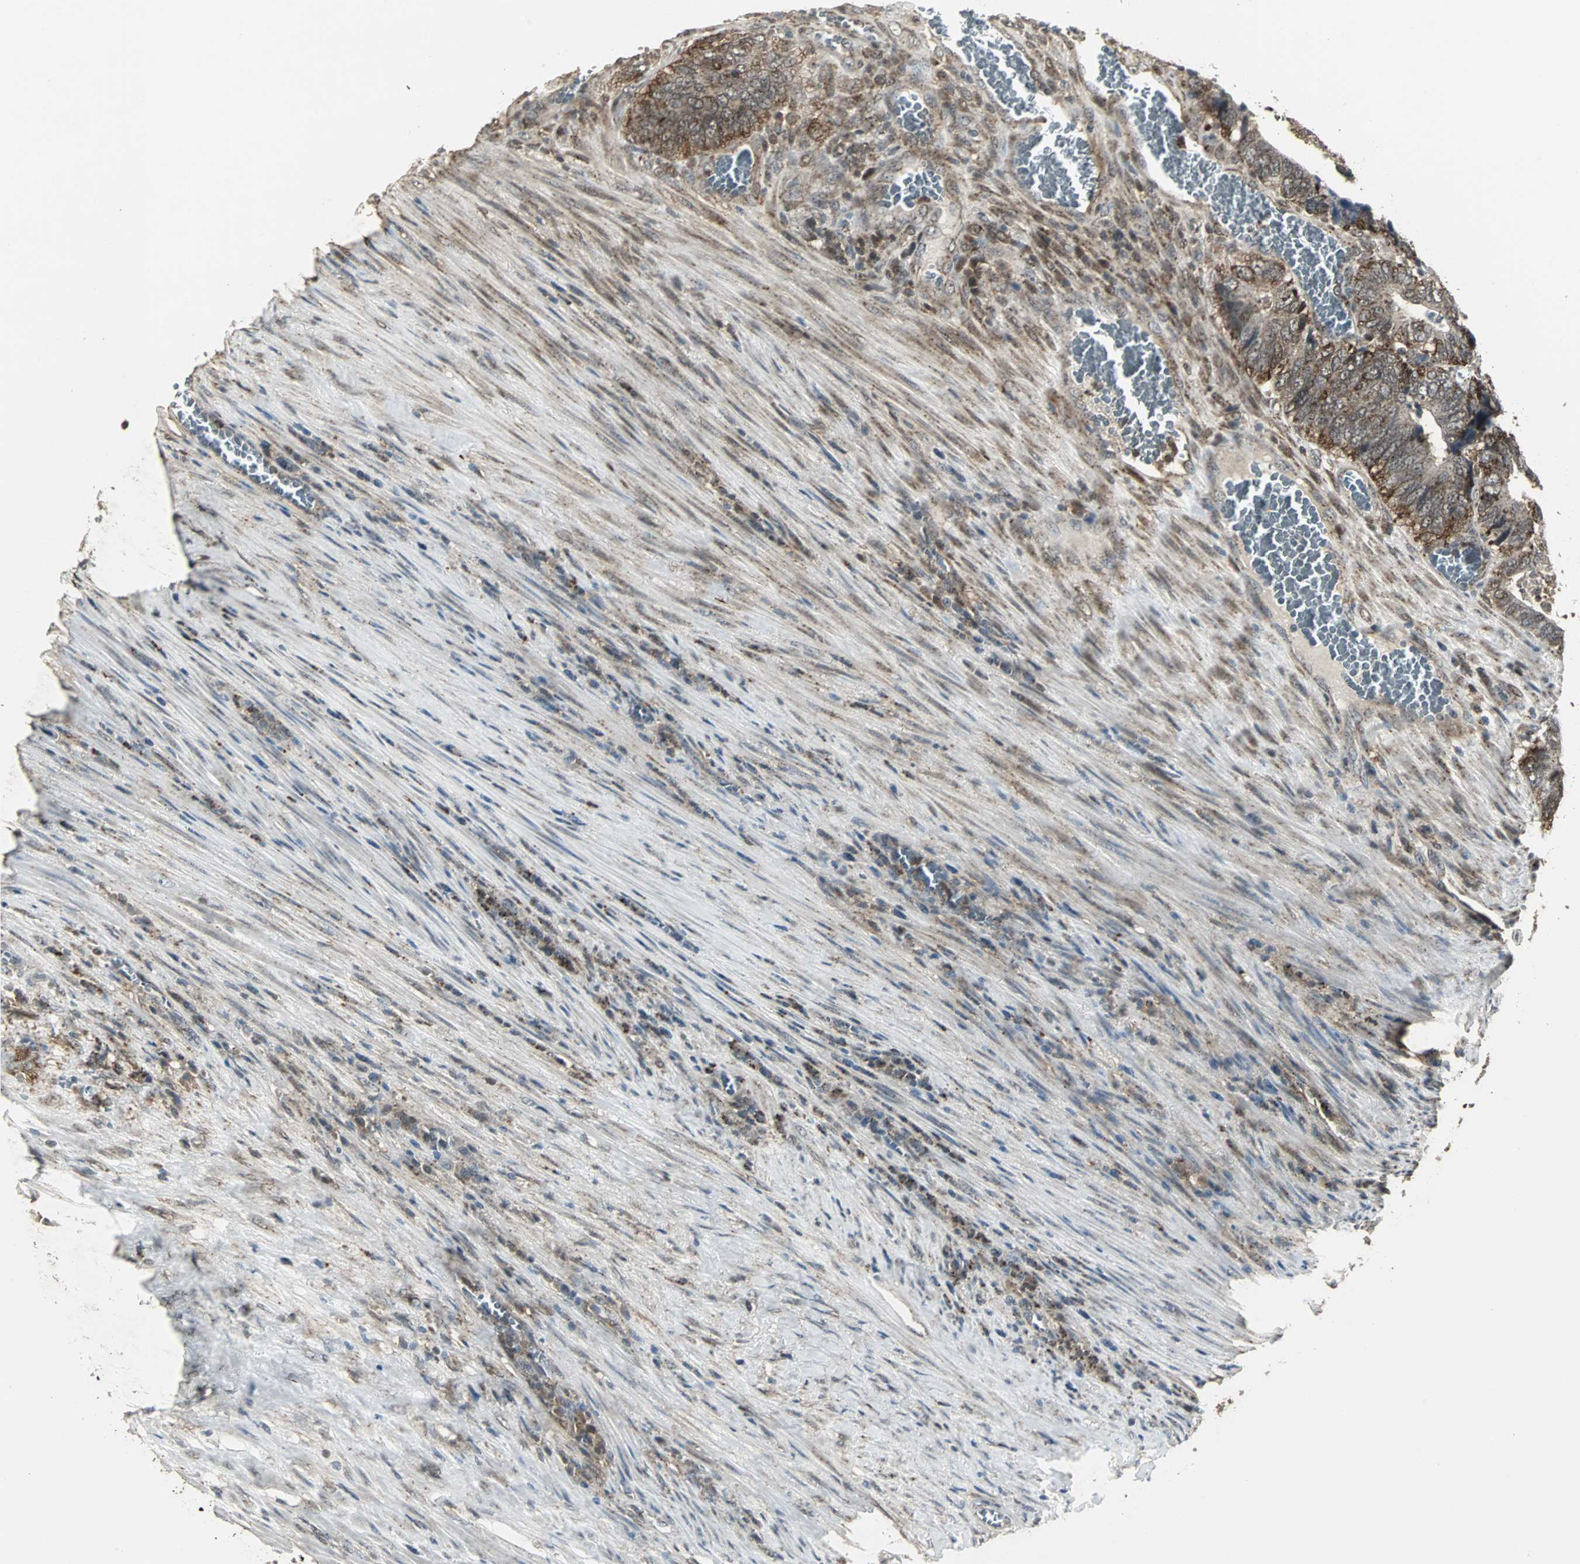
{"staining": {"intensity": "strong", "quantity": ">75%", "location": "cytoplasmic/membranous,nuclear"}, "tissue": "colorectal cancer", "cell_type": "Tumor cells", "image_type": "cancer", "snomed": [{"axis": "morphology", "description": "Adenocarcinoma, NOS"}, {"axis": "topography", "description": "Colon"}], "caption": "High-power microscopy captured an immunohistochemistry micrograph of colorectal adenocarcinoma, revealing strong cytoplasmic/membranous and nuclear staining in about >75% of tumor cells.", "gene": "PLIN3", "patient": {"sex": "male", "age": 72}}